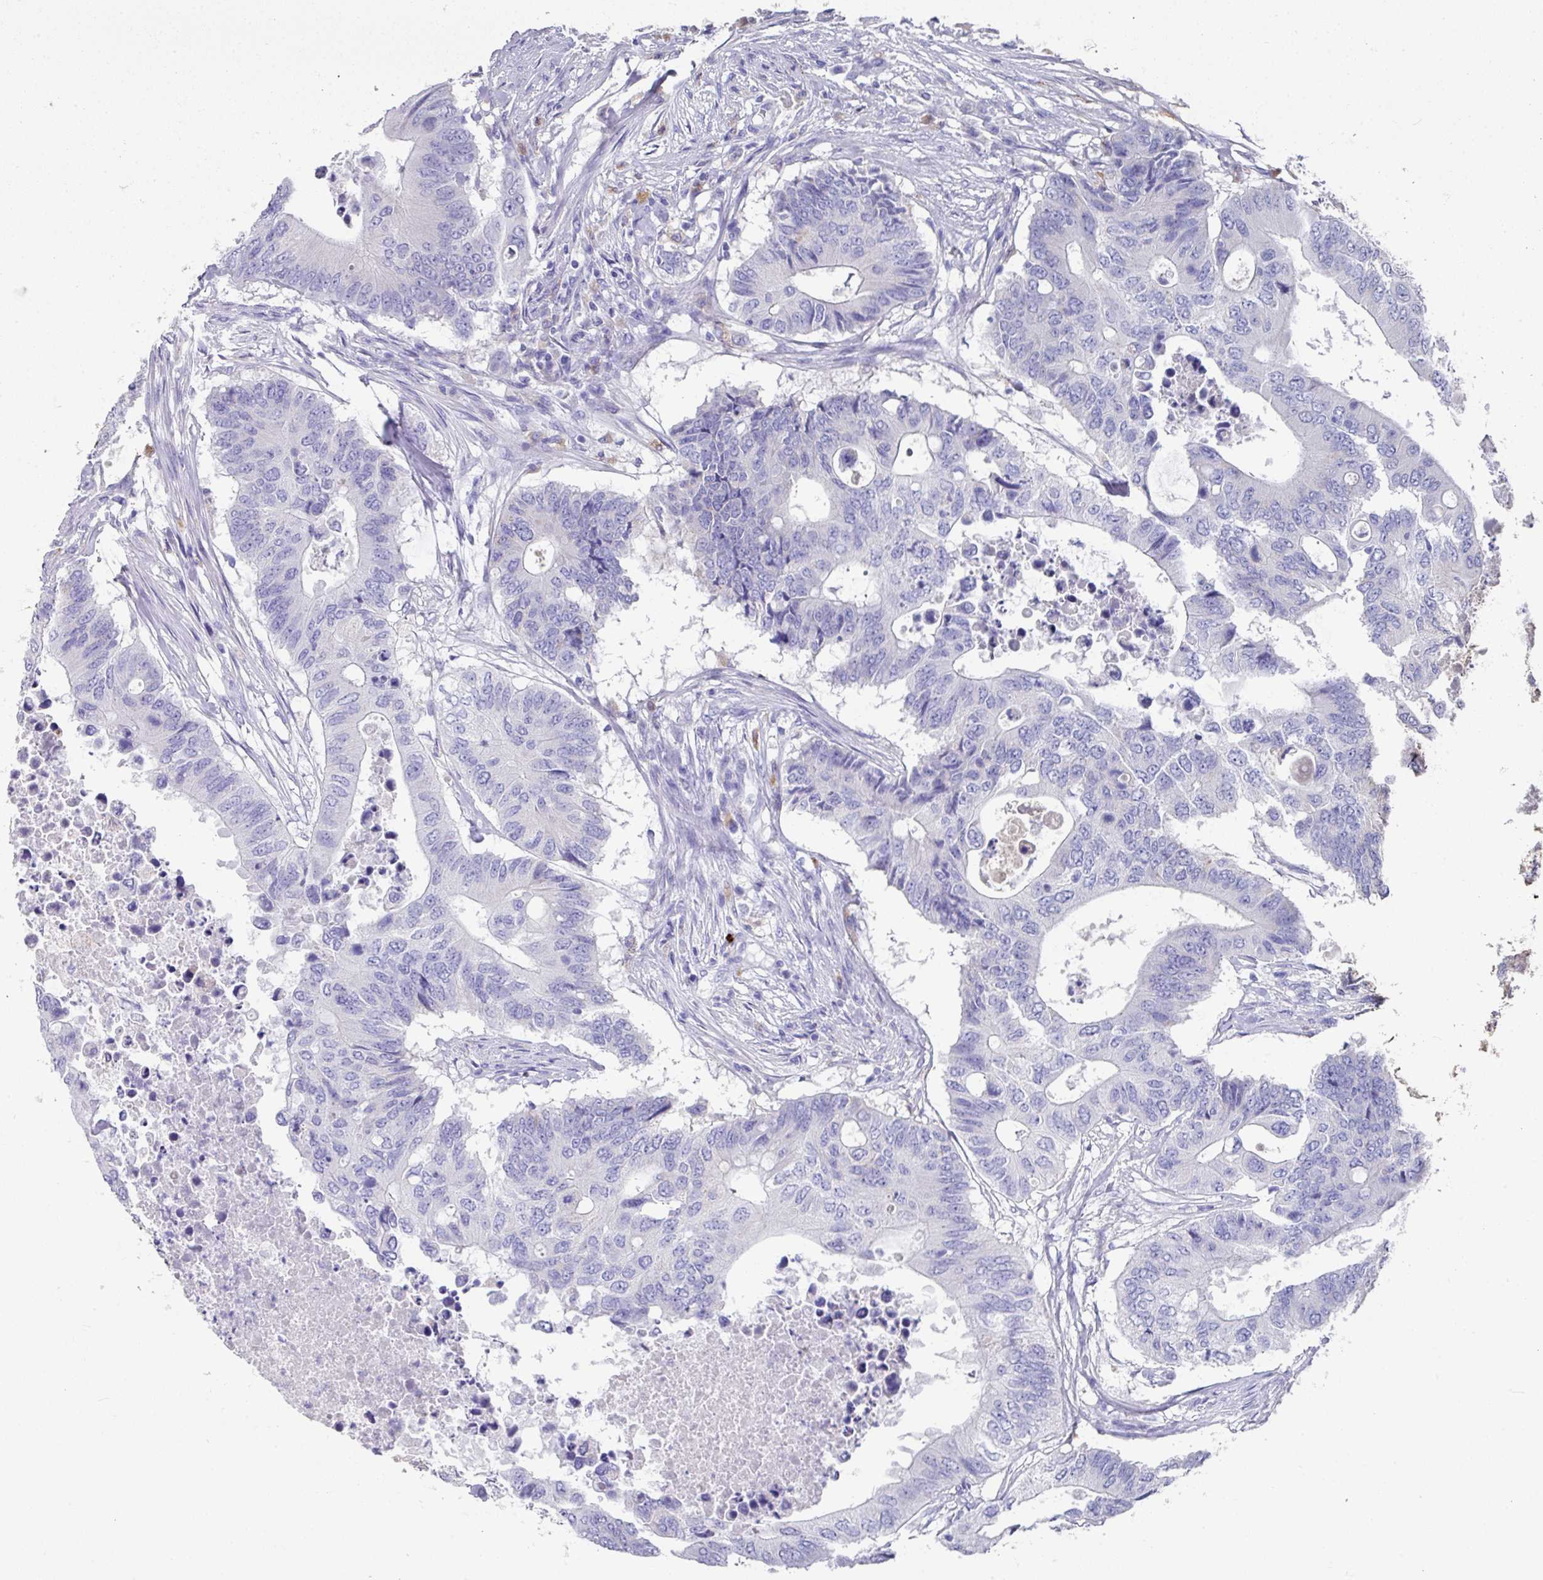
{"staining": {"intensity": "negative", "quantity": "none", "location": "none"}, "tissue": "colorectal cancer", "cell_type": "Tumor cells", "image_type": "cancer", "snomed": [{"axis": "morphology", "description": "Adenocarcinoma, NOS"}, {"axis": "topography", "description": "Colon"}], "caption": "The immunohistochemistry photomicrograph has no significant staining in tumor cells of colorectal adenocarcinoma tissue. The staining is performed using DAB brown chromogen with nuclei counter-stained in using hematoxylin.", "gene": "CPVL", "patient": {"sex": "male", "age": 71}}